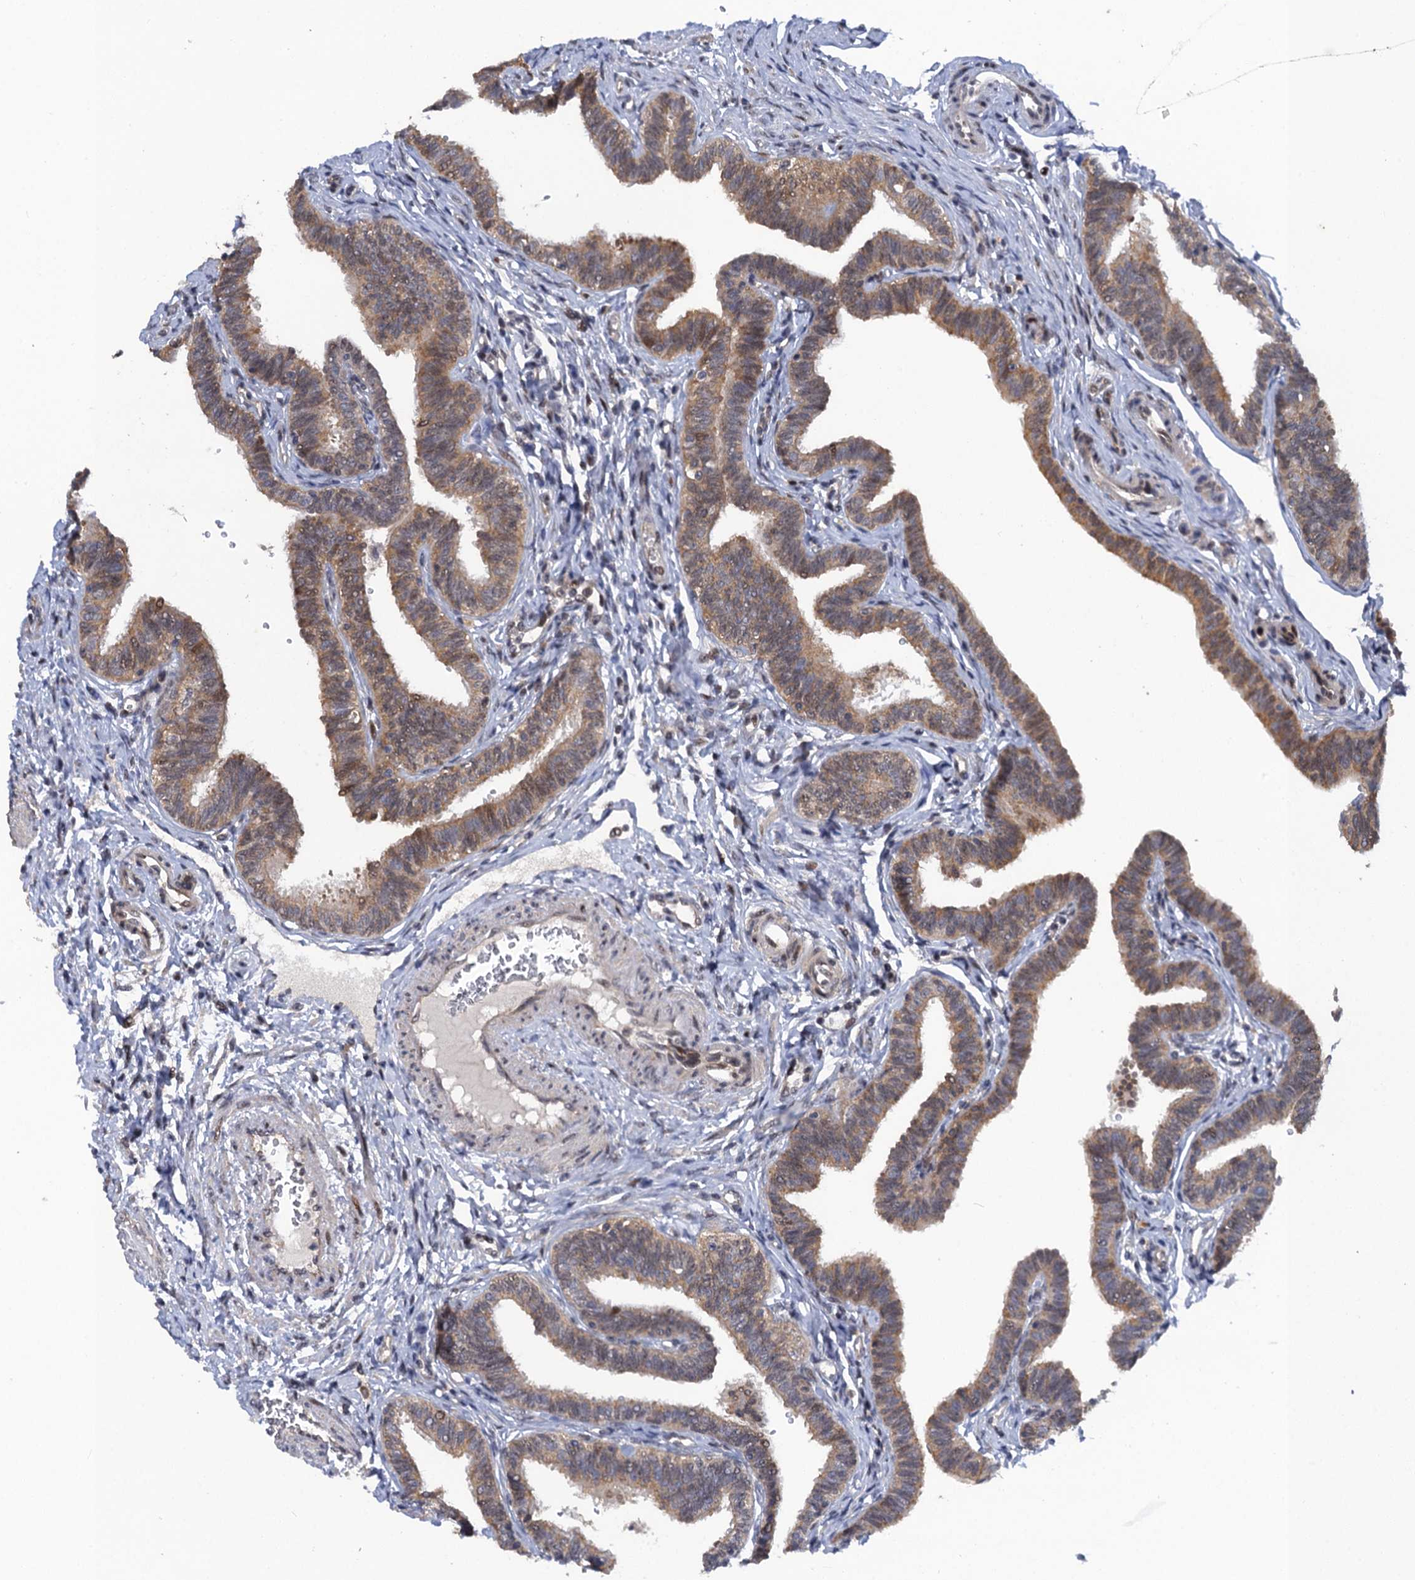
{"staining": {"intensity": "moderate", "quantity": ">75%", "location": "cytoplasmic/membranous,nuclear"}, "tissue": "fallopian tube", "cell_type": "Glandular cells", "image_type": "normal", "snomed": [{"axis": "morphology", "description": "Normal tissue, NOS"}, {"axis": "topography", "description": "Fallopian tube"}, {"axis": "topography", "description": "Ovary"}], "caption": "Immunohistochemical staining of normal human fallopian tube shows medium levels of moderate cytoplasmic/membranous,nuclear expression in about >75% of glandular cells.", "gene": "ZAR1L", "patient": {"sex": "female", "age": 23}}